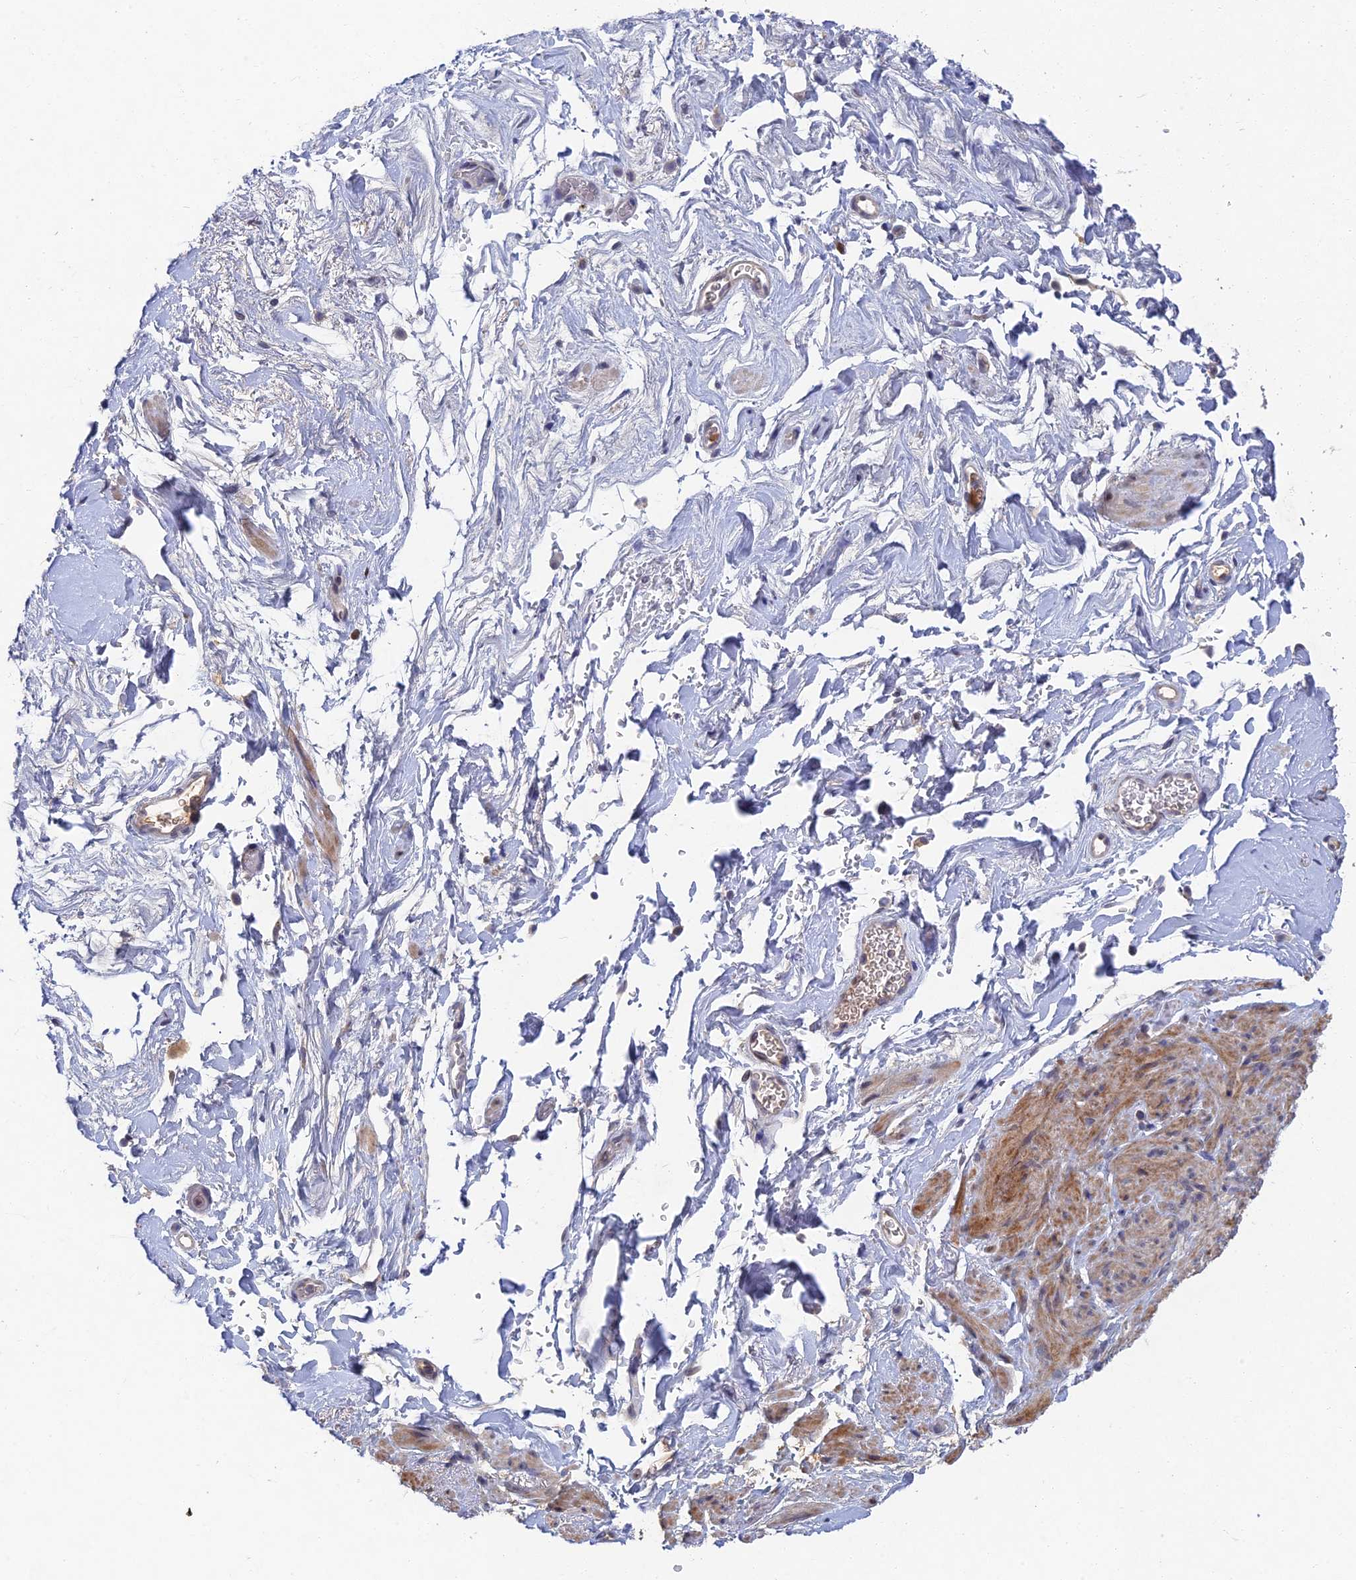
{"staining": {"intensity": "moderate", "quantity": "<25%", "location": "cytoplasmic/membranous"}, "tissue": "smooth muscle", "cell_type": "Smooth muscle cells", "image_type": "normal", "snomed": [{"axis": "morphology", "description": "Normal tissue, NOS"}, {"axis": "topography", "description": "Smooth muscle"}, {"axis": "topography", "description": "Peripheral nerve tissue"}], "caption": "Smooth muscle stained with DAB immunohistochemistry (IHC) demonstrates low levels of moderate cytoplasmic/membranous expression in approximately <25% of smooth muscle cells.", "gene": "GNA15", "patient": {"sex": "male", "age": 69}}